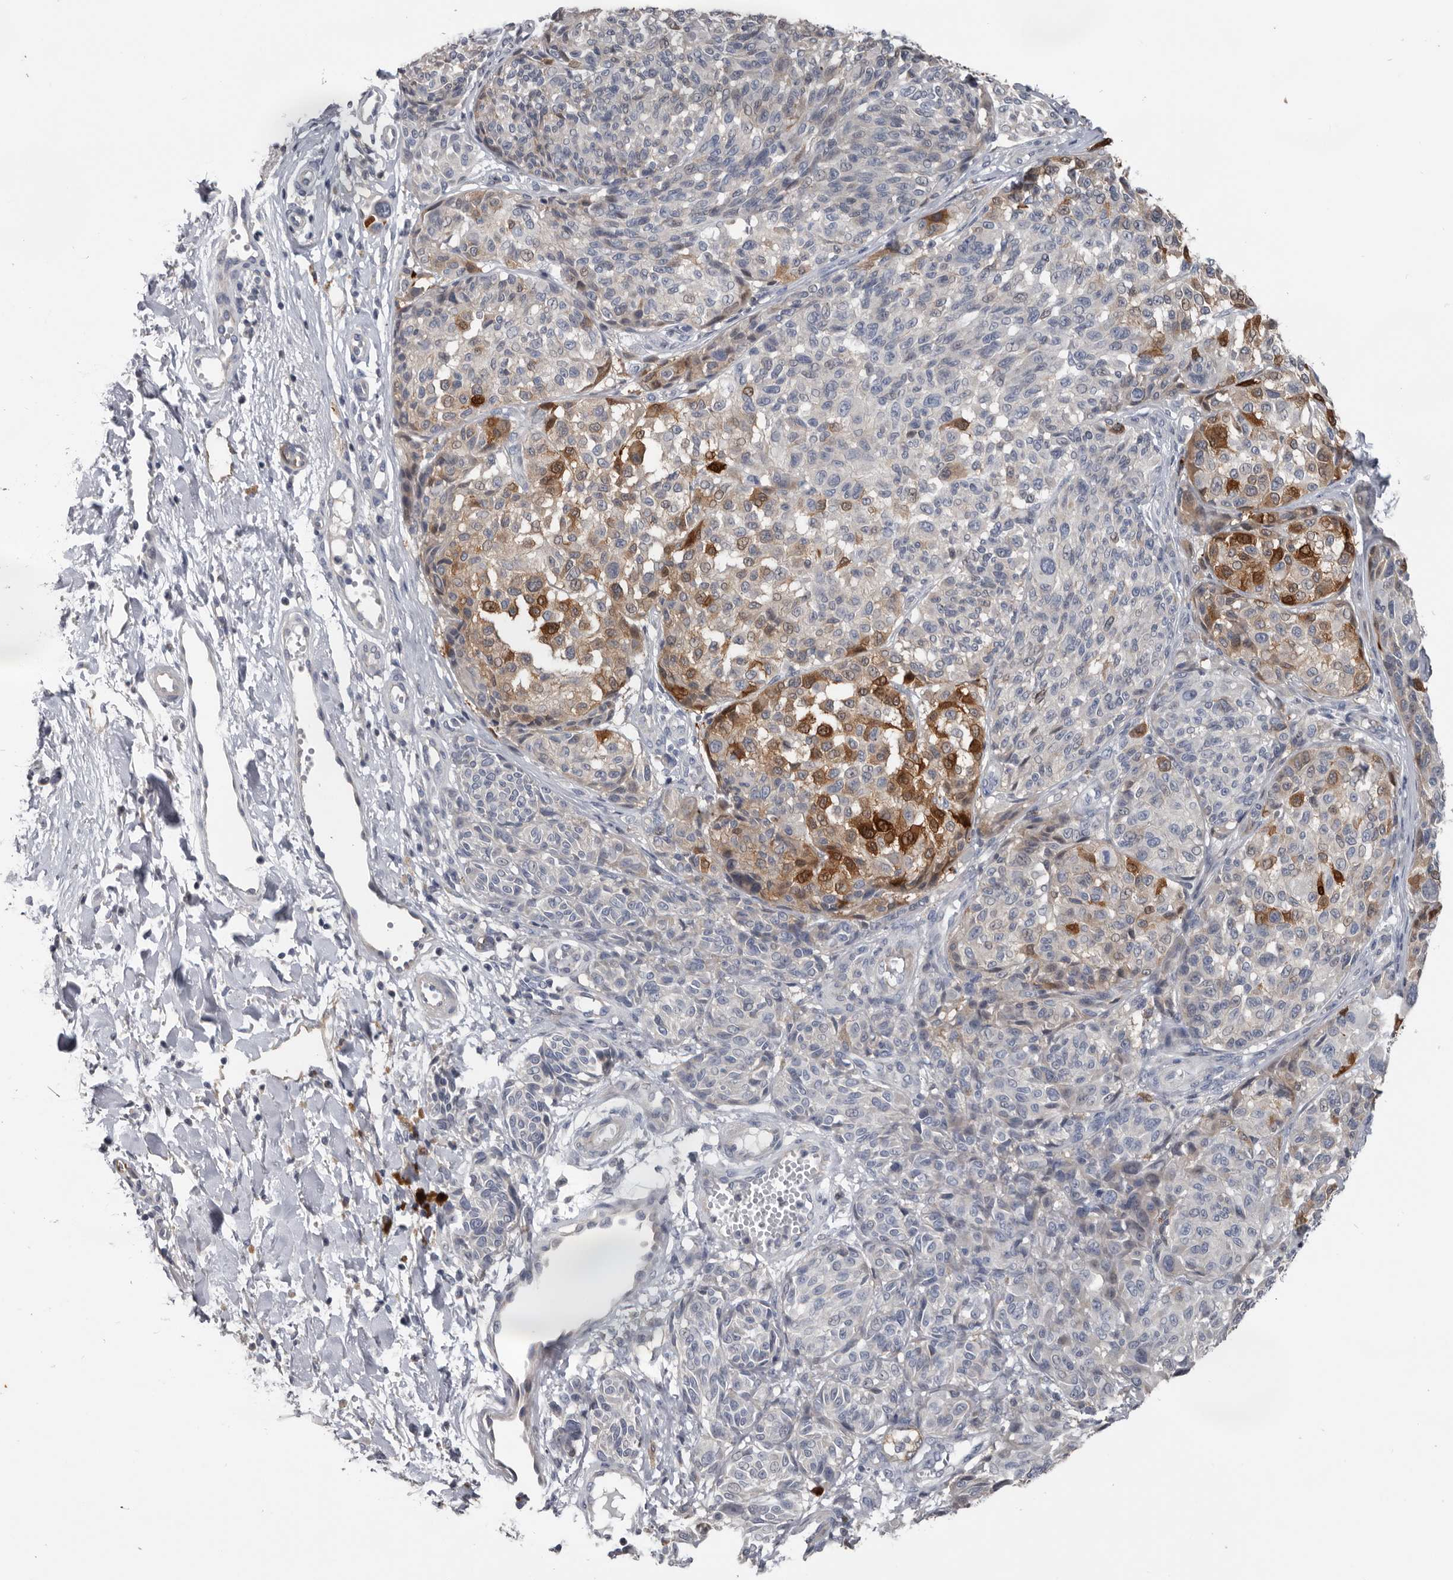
{"staining": {"intensity": "moderate", "quantity": "<25%", "location": "cytoplasmic/membranous,nuclear"}, "tissue": "melanoma", "cell_type": "Tumor cells", "image_type": "cancer", "snomed": [{"axis": "morphology", "description": "Malignant melanoma, NOS"}, {"axis": "topography", "description": "Skin"}], "caption": "This is a histology image of immunohistochemistry (IHC) staining of melanoma, which shows moderate staining in the cytoplasmic/membranous and nuclear of tumor cells.", "gene": "FABP7", "patient": {"sex": "male", "age": 83}}